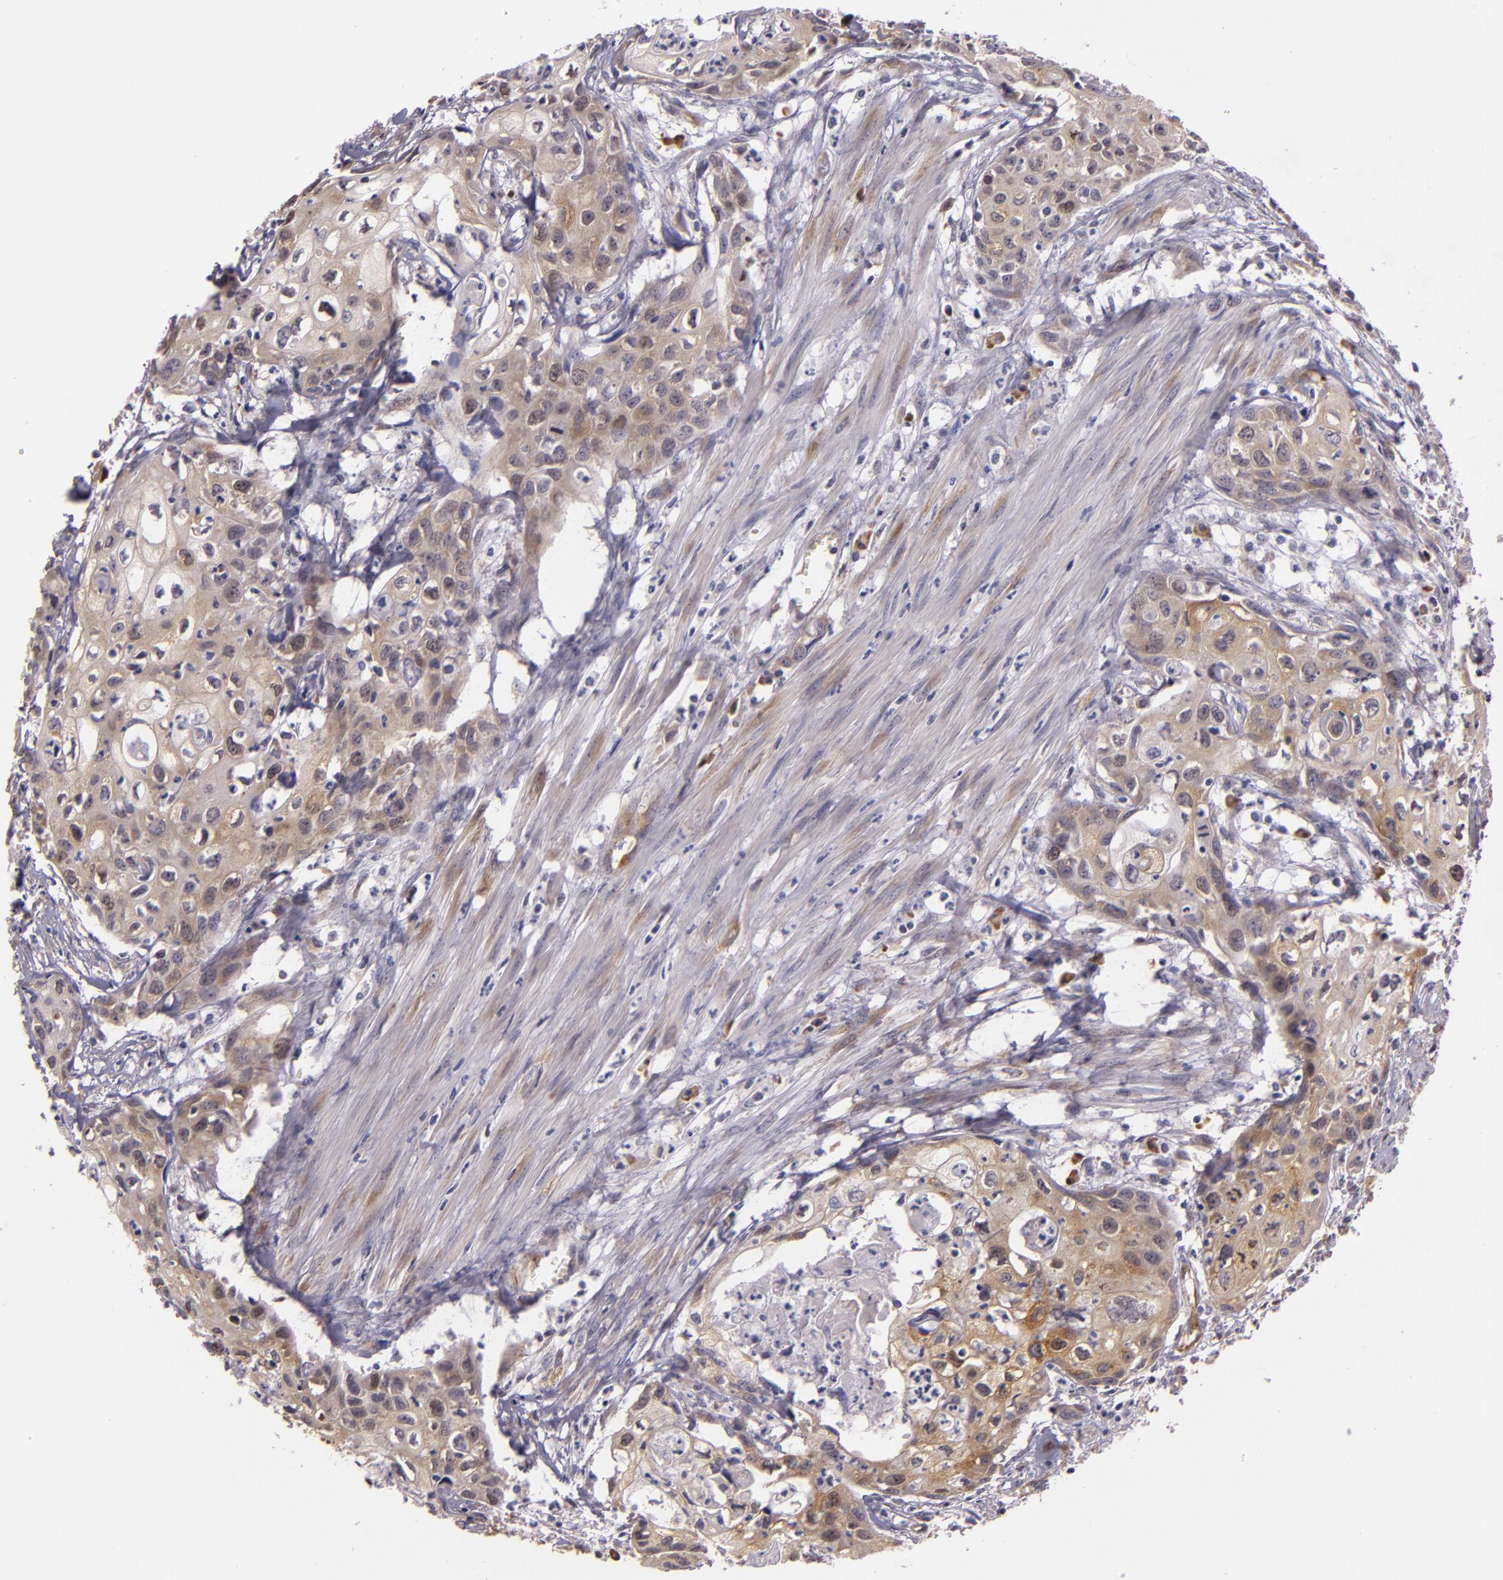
{"staining": {"intensity": "moderate", "quantity": "<25%", "location": "cytoplasmic/membranous"}, "tissue": "urothelial cancer", "cell_type": "Tumor cells", "image_type": "cancer", "snomed": [{"axis": "morphology", "description": "Urothelial carcinoma, High grade"}, {"axis": "topography", "description": "Urinary bladder"}], "caption": "There is low levels of moderate cytoplasmic/membranous positivity in tumor cells of urothelial cancer, as demonstrated by immunohistochemical staining (brown color).", "gene": "SYTL4", "patient": {"sex": "male", "age": 54}}